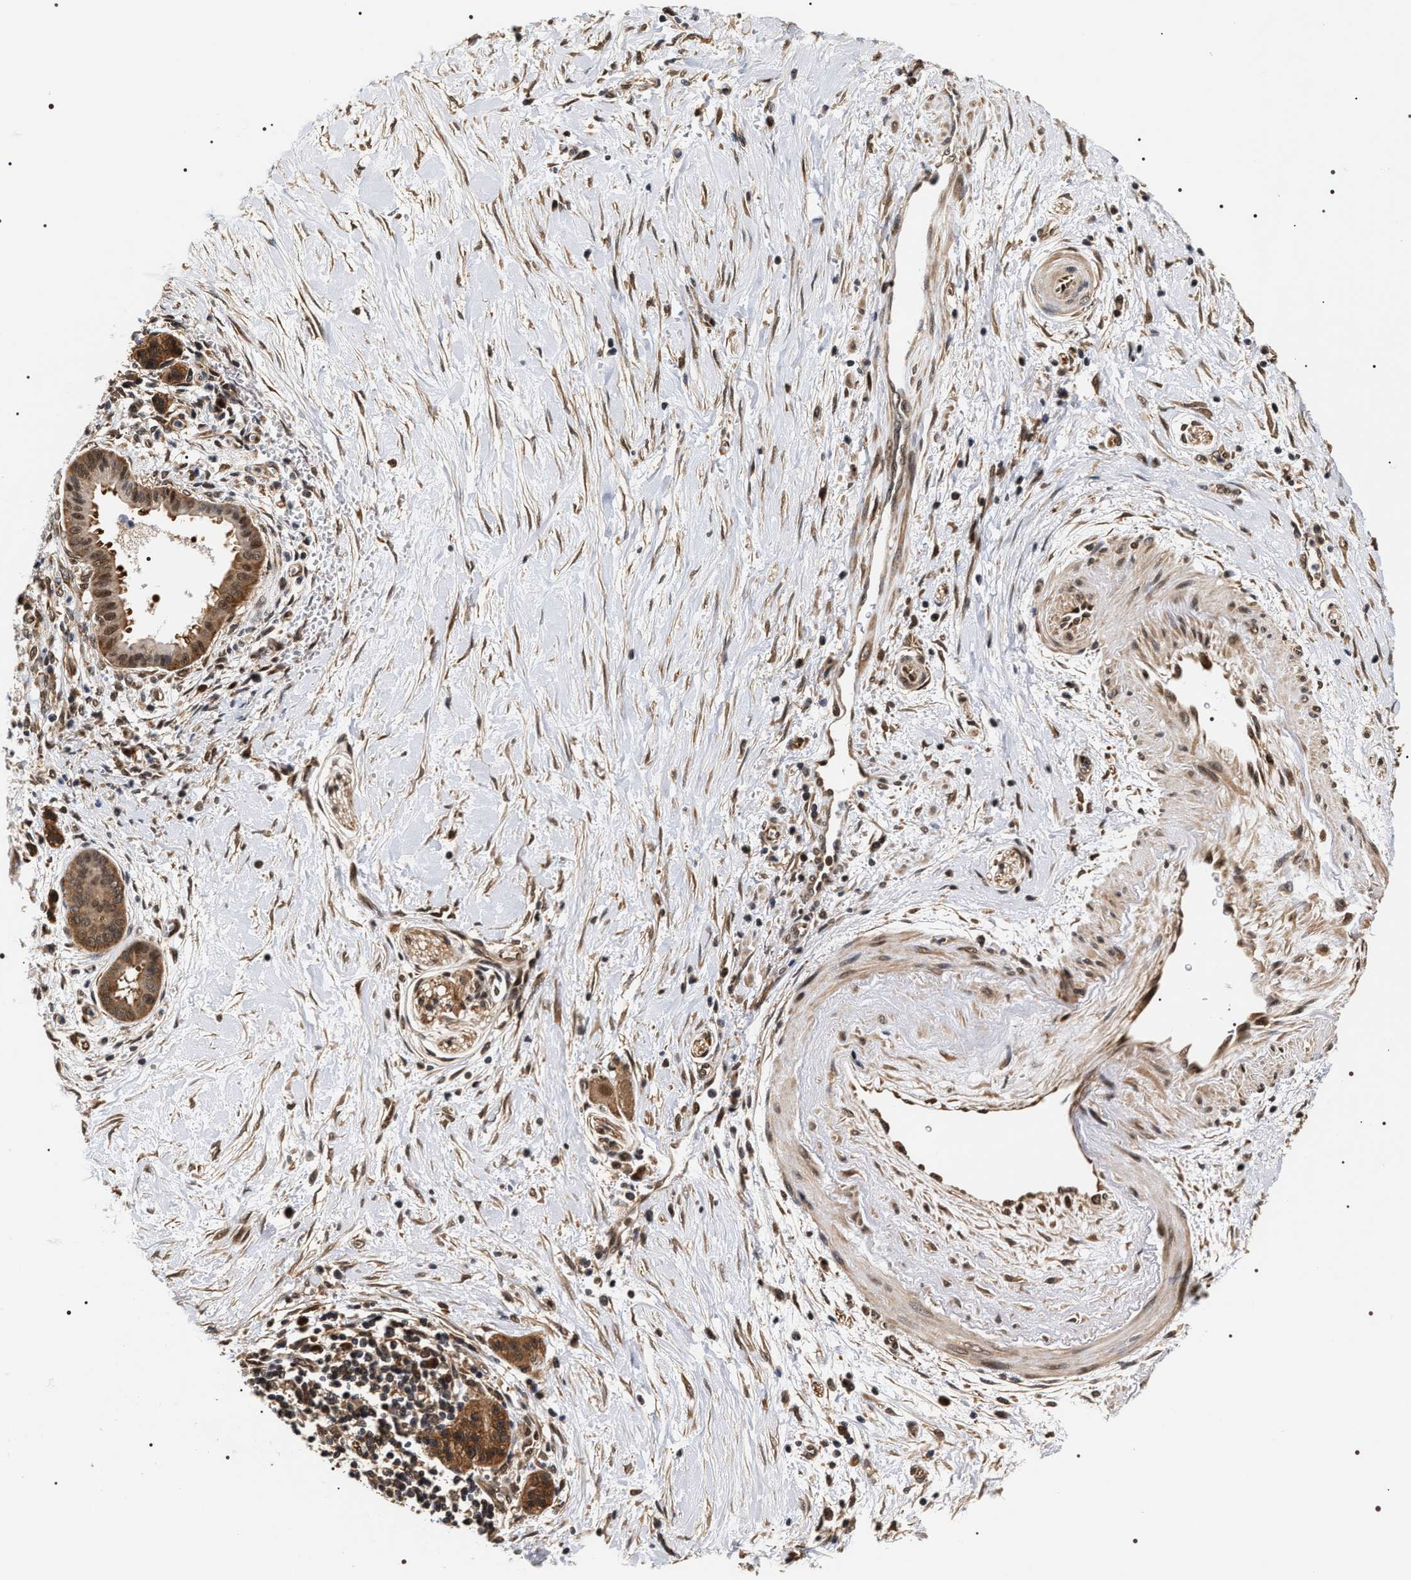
{"staining": {"intensity": "moderate", "quantity": "<25%", "location": "cytoplasmic/membranous,nuclear"}, "tissue": "pancreatic cancer", "cell_type": "Tumor cells", "image_type": "cancer", "snomed": [{"axis": "morphology", "description": "Adenocarcinoma, NOS"}, {"axis": "topography", "description": "Pancreas"}], "caption": "Moderate cytoplasmic/membranous and nuclear protein positivity is present in approximately <25% of tumor cells in adenocarcinoma (pancreatic).", "gene": "BAG6", "patient": {"sex": "male", "age": 59}}